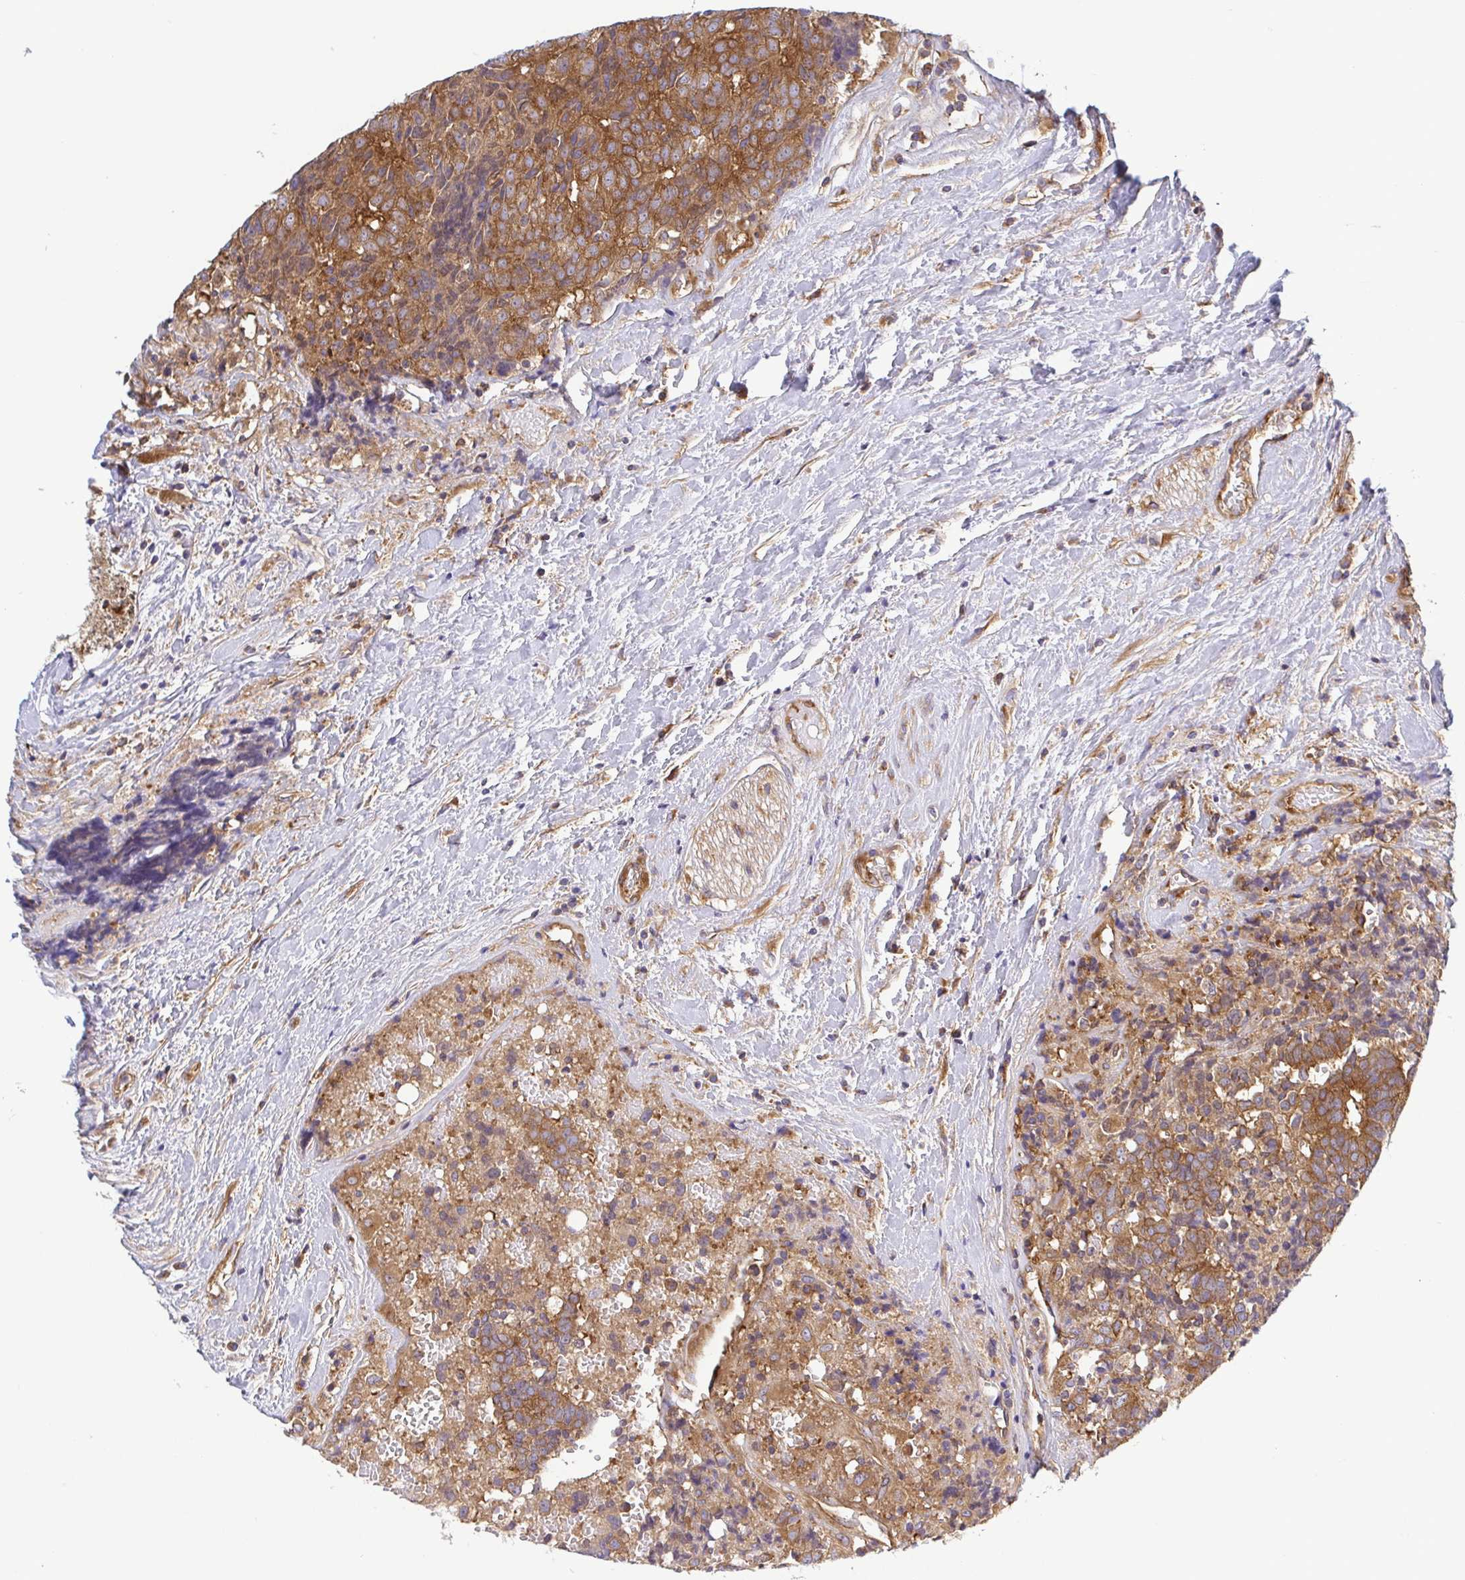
{"staining": {"intensity": "moderate", "quantity": ">75%", "location": "cytoplasmic/membranous"}, "tissue": "prostate cancer", "cell_type": "Tumor cells", "image_type": "cancer", "snomed": [{"axis": "morphology", "description": "Adenocarcinoma, High grade"}, {"axis": "topography", "description": "Prostate and seminal vesicle, NOS"}], "caption": "Approximately >75% of tumor cells in prostate cancer (adenocarcinoma (high-grade)) show moderate cytoplasmic/membranous protein expression as visualized by brown immunohistochemical staining.", "gene": "KIF5B", "patient": {"sex": "male", "age": 60}}